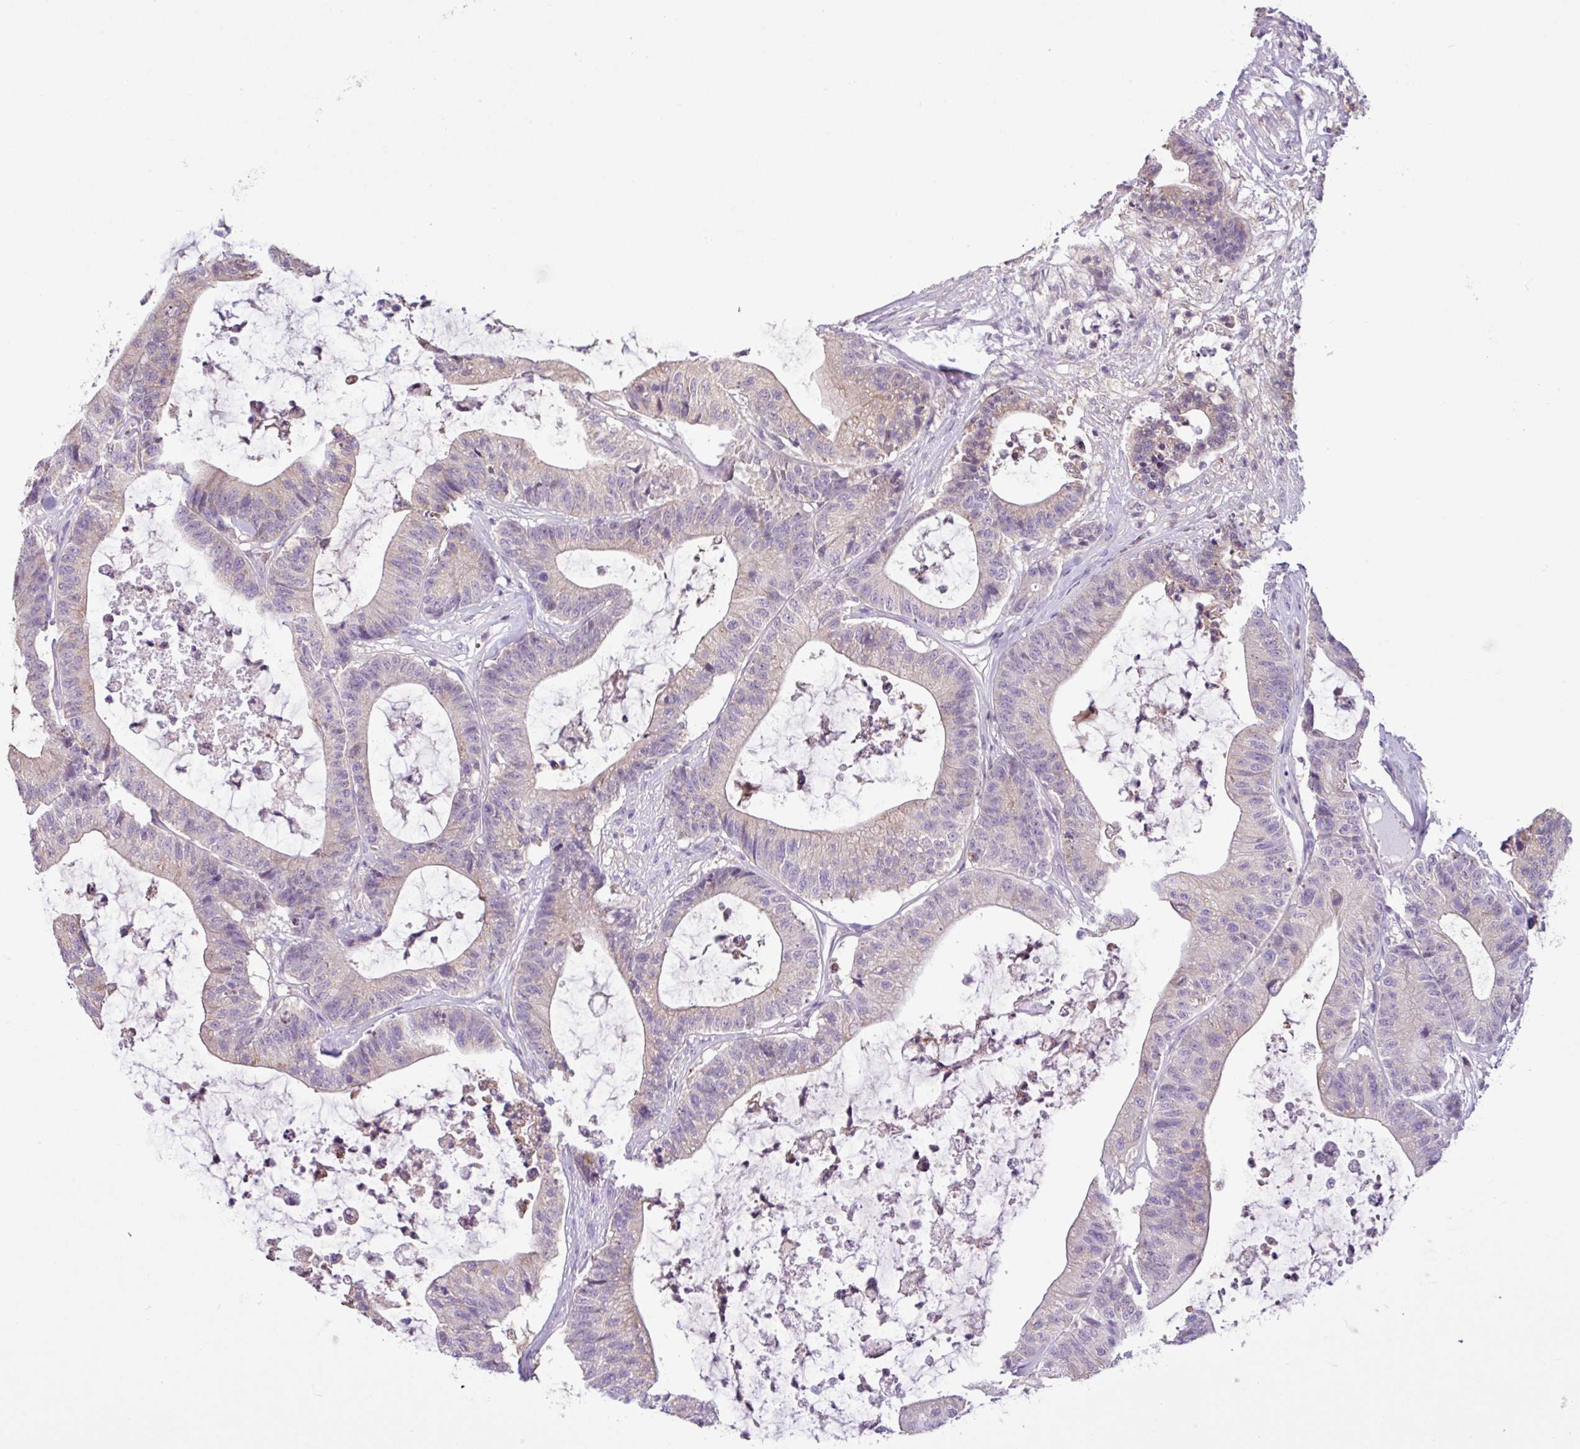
{"staining": {"intensity": "weak", "quantity": "<25%", "location": "cytoplasmic/membranous"}, "tissue": "colorectal cancer", "cell_type": "Tumor cells", "image_type": "cancer", "snomed": [{"axis": "morphology", "description": "Adenocarcinoma, NOS"}, {"axis": "topography", "description": "Colon"}], "caption": "A high-resolution image shows immunohistochemistry (IHC) staining of colorectal adenocarcinoma, which displays no significant staining in tumor cells.", "gene": "TONSL", "patient": {"sex": "female", "age": 84}}